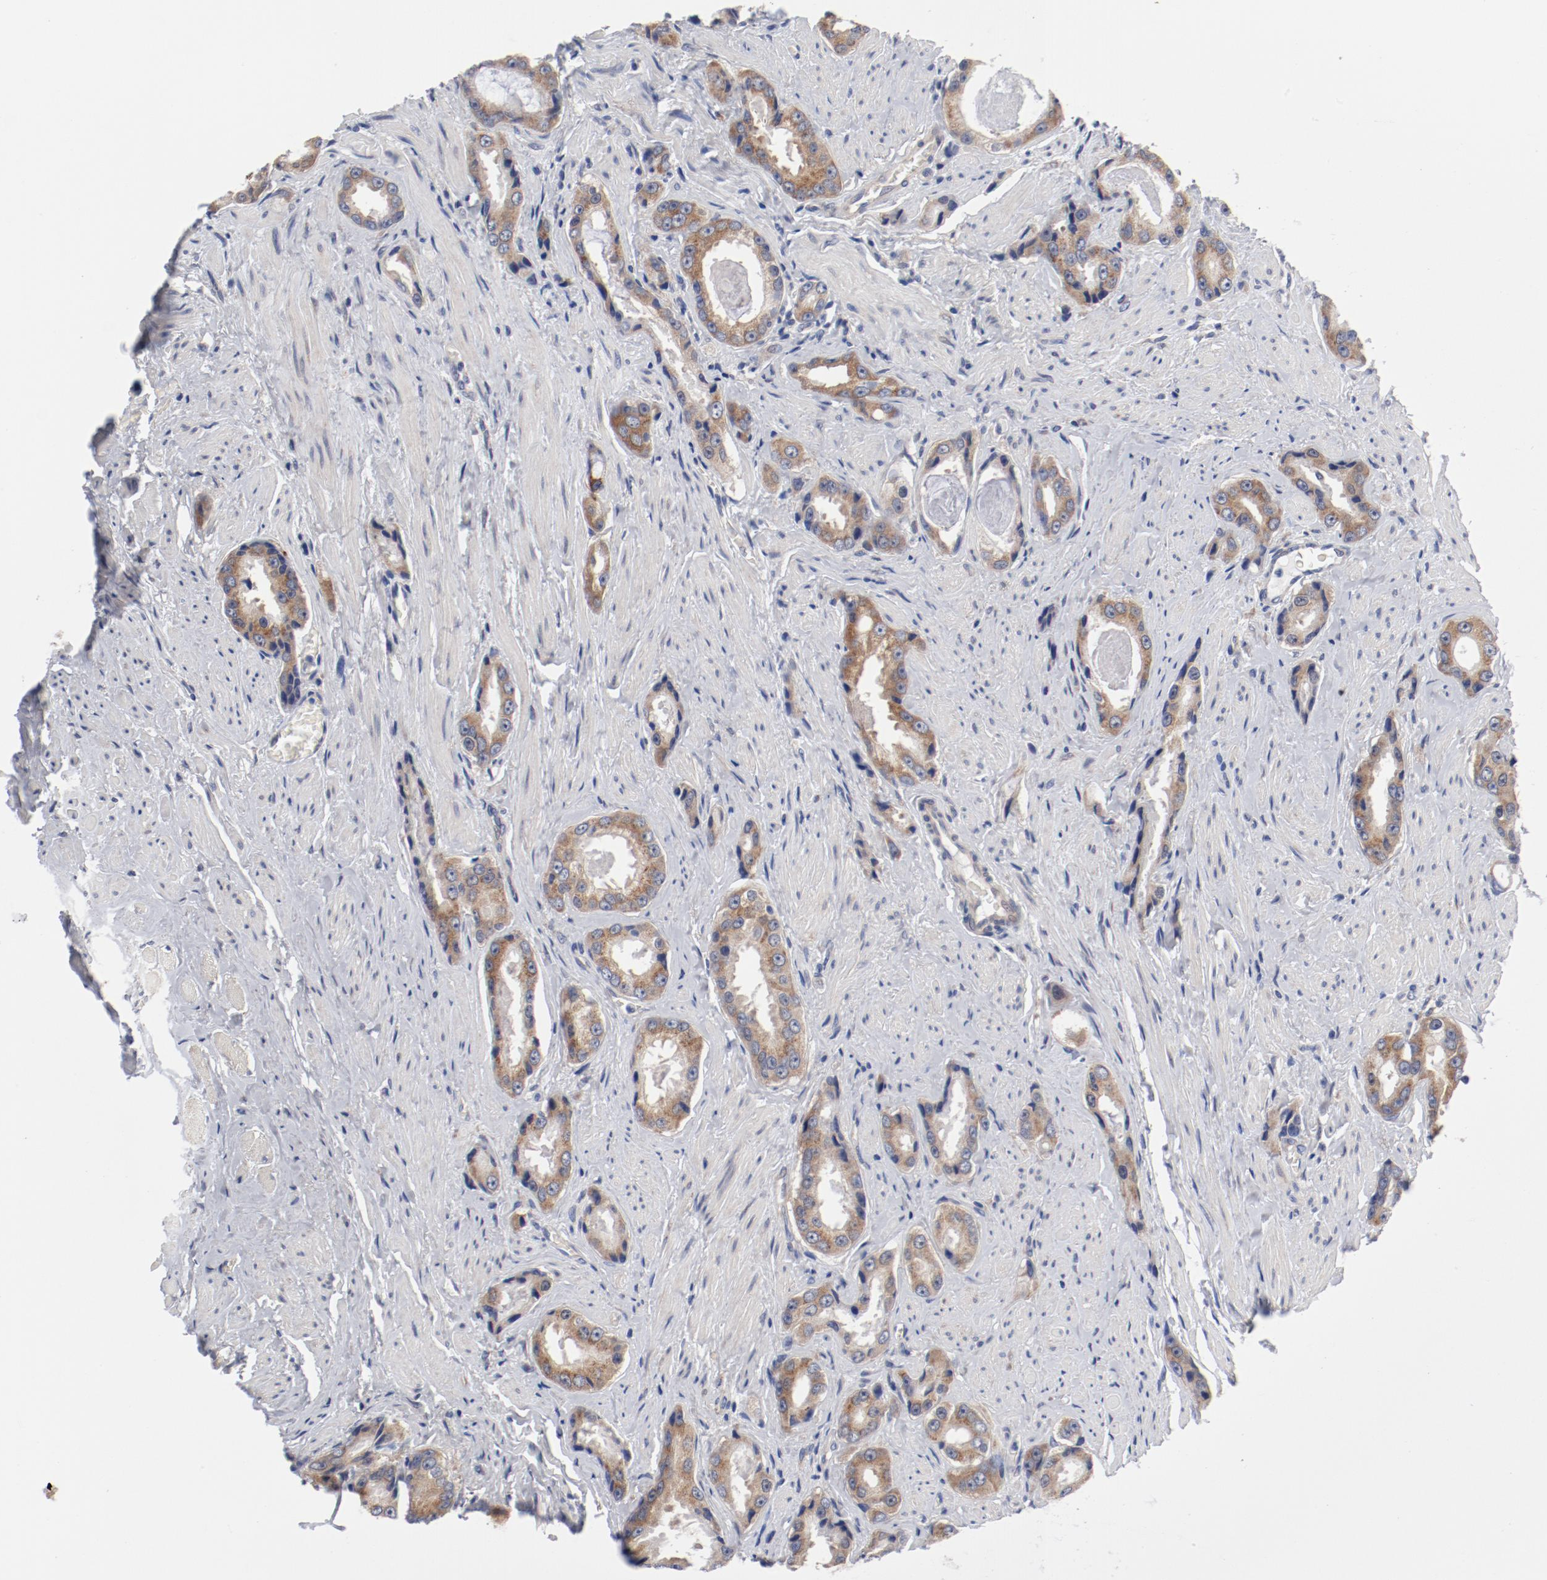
{"staining": {"intensity": "moderate", "quantity": ">75%", "location": "cytoplasmic/membranous"}, "tissue": "prostate cancer", "cell_type": "Tumor cells", "image_type": "cancer", "snomed": [{"axis": "morphology", "description": "Adenocarcinoma, Medium grade"}, {"axis": "topography", "description": "Prostate"}], "caption": "DAB (3,3'-diaminobenzidine) immunohistochemical staining of prostate adenocarcinoma (medium-grade) reveals moderate cytoplasmic/membranous protein staining in approximately >75% of tumor cells.", "gene": "GPR143", "patient": {"sex": "male", "age": 60}}